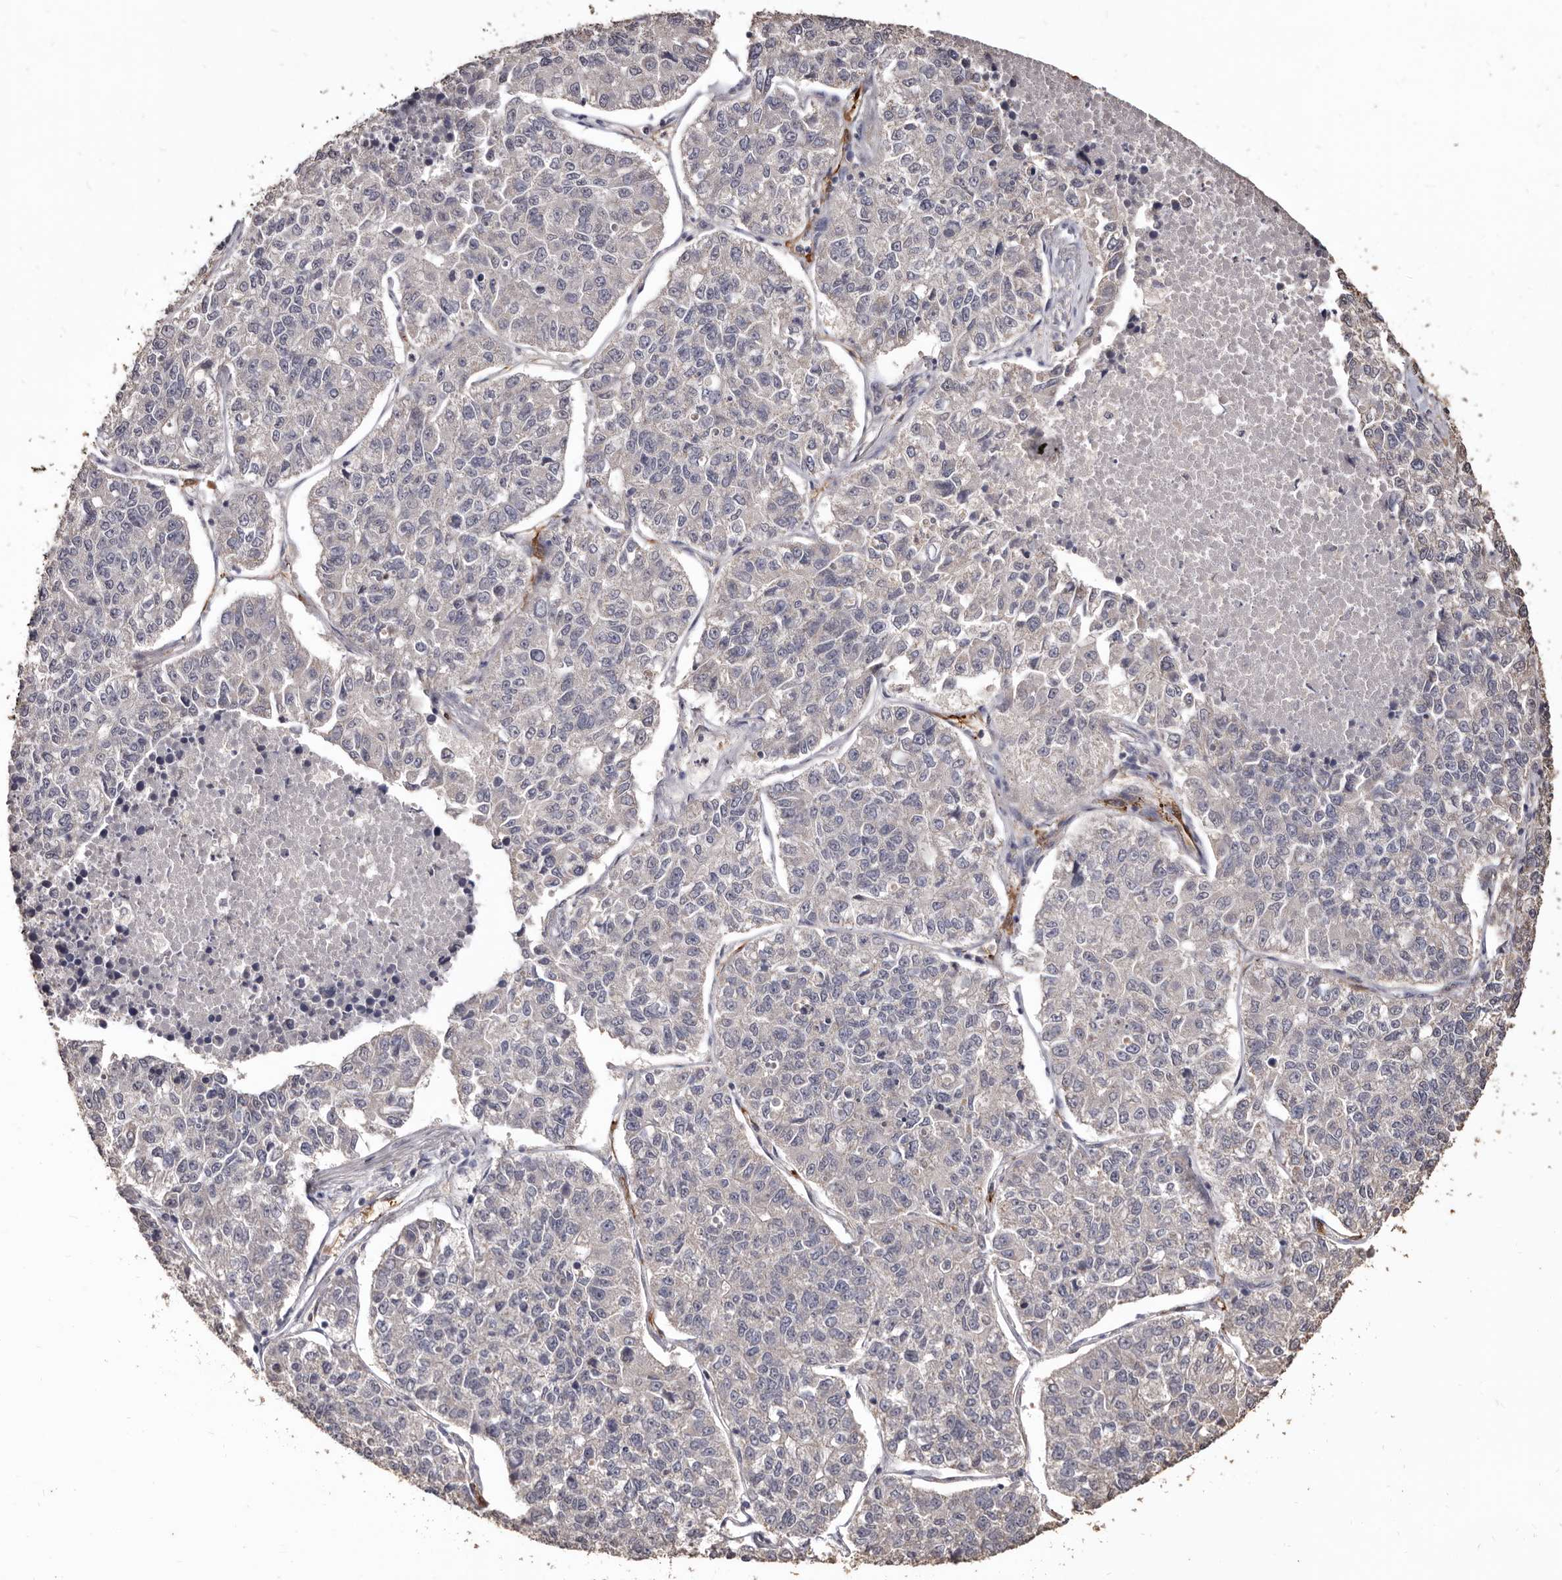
{"staining": {"intensity": "negative", "quantity": "none", "location": "none"}, "tissue": "lung cancer", "cell_type": "Tumor cells", "image_type": "cancer", "snomed": [{"axis": "morphology", "description": "Adenocarcinoma, NOS"}, {"axis": "topography", "description": "Lung"}], "caption": "Human lung cancer (adenocarcinoma) stained for a protein using immunohistochemistry demonstrates no staining in tumor cells.", "gene": "INAVA", "patient": {"sex": "male", "age": 49}}